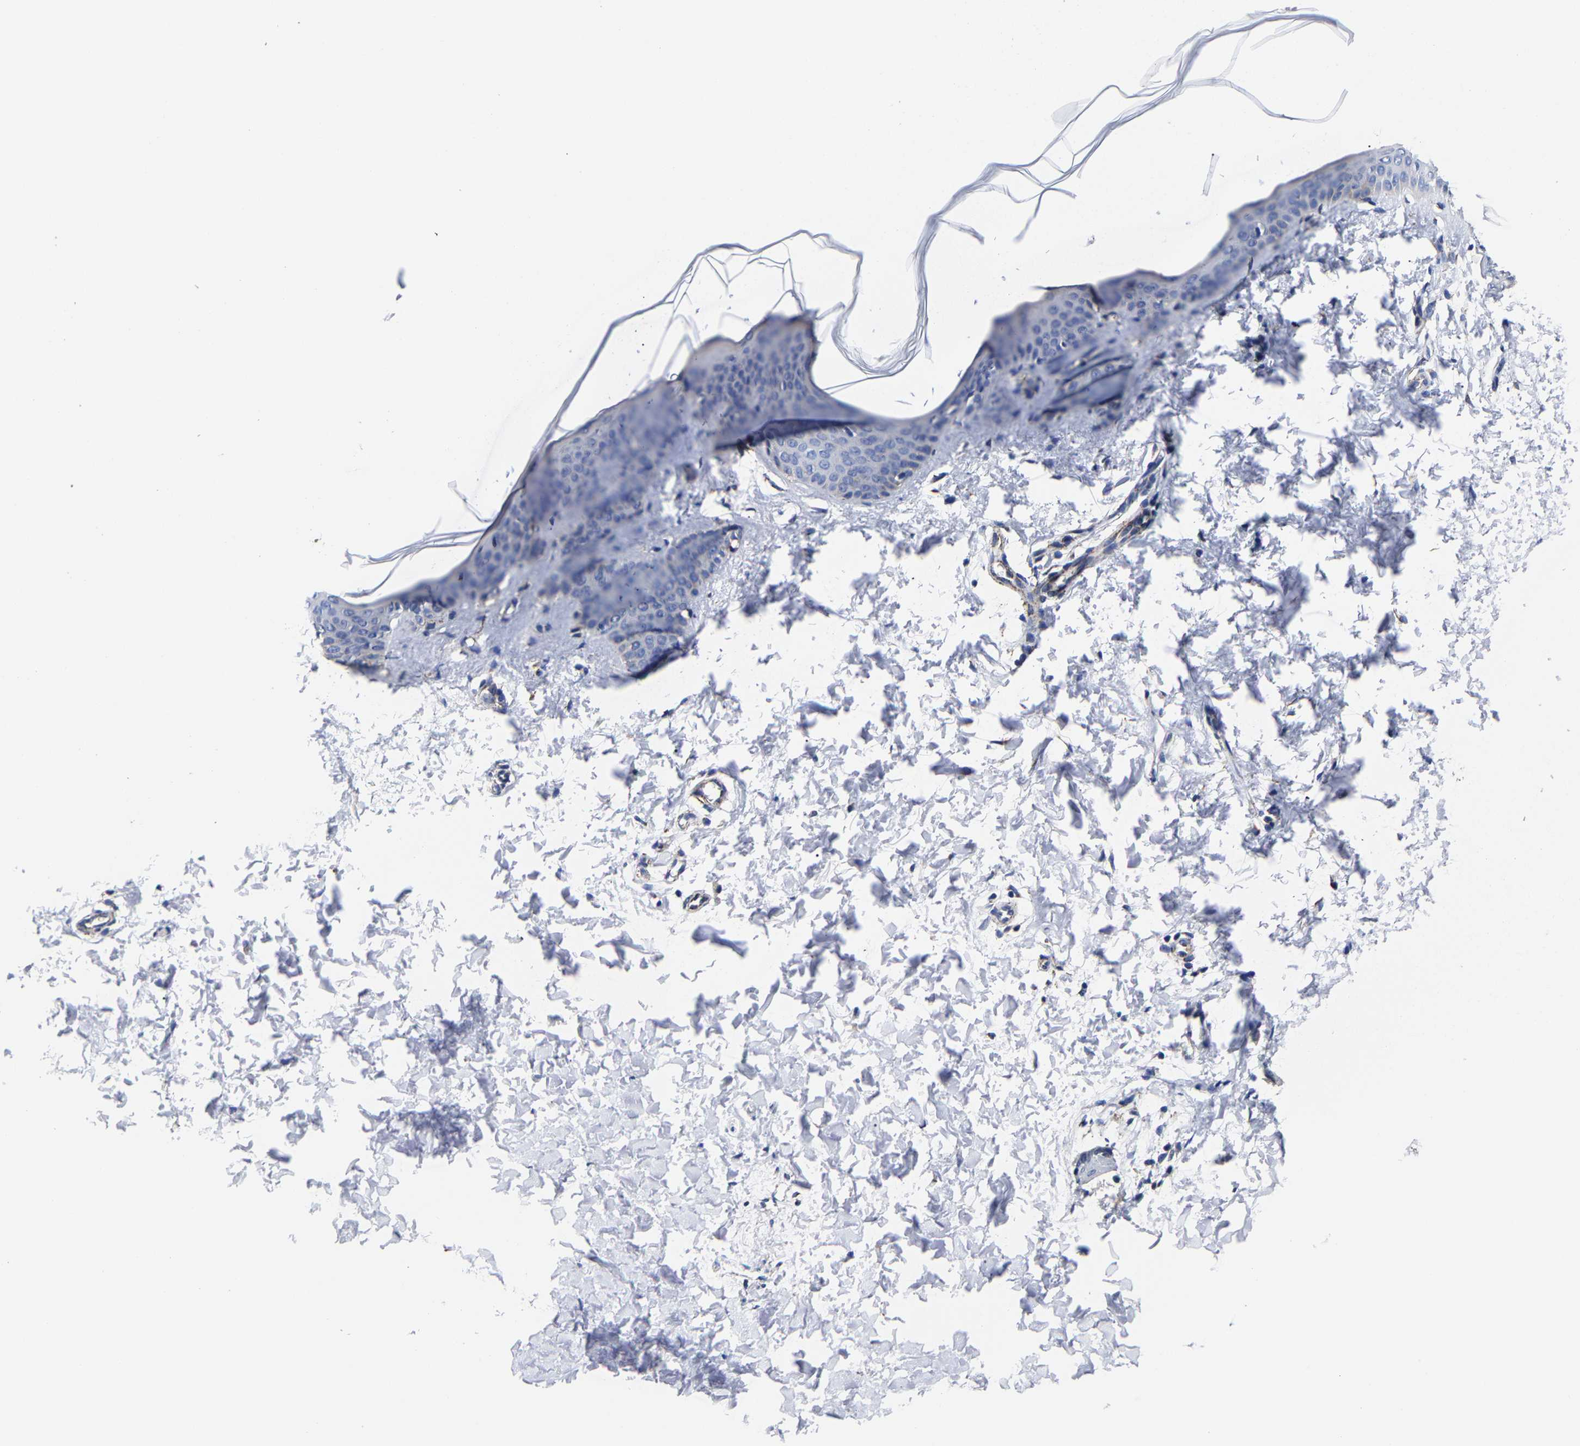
{"staining": {"intensity": "negative", "quantity": "none", "location": "none"}, "tissue": "skin", "cell_type": "Fibroblasts", "image_type": "normal", "snomed": [{"axis": "morphology", "description": "Normal tissue, NOS"}, {"axis": "topography", "description": "Skin"}], "caption": "The micrograph displays no significant positivity in fibroblasts of skin. (DAB (3,3'-diaminobenzidine) immunohistochemistry (IHC) visualized using brightfield microscopy, high magnification).", "gene": "AASS", "patient": {"sex": "female", "age": 17}}